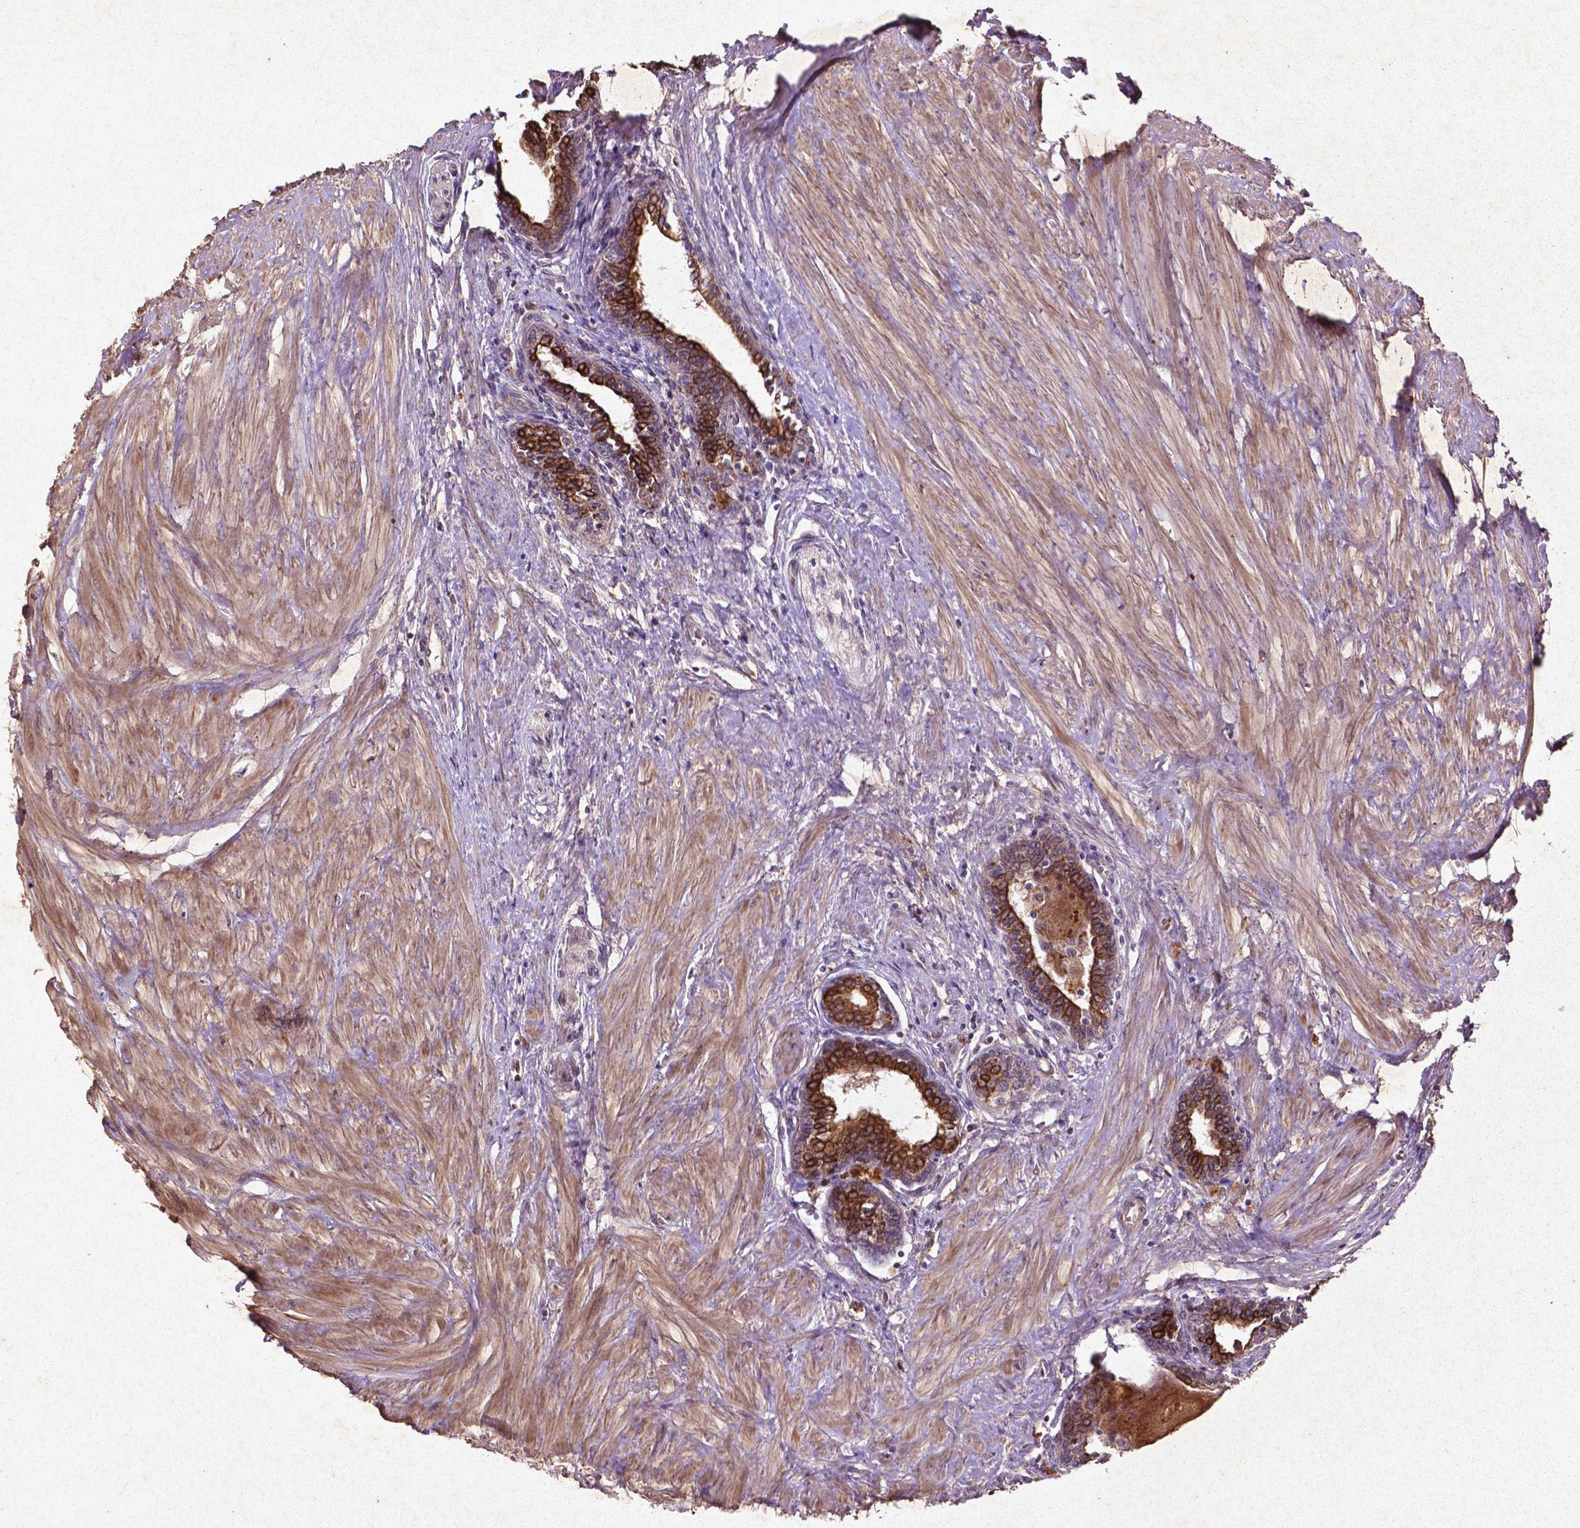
{"staining": {"intensity": "strong", "quantity": ">75%", "location": "cytoplasmic/membranous"}, "tissue": "prostate", "cell_type": "Glandular cells", "image_type": "normal", "snomed": [{"axis": "morphology", "description": "Normal tissue, NOS"}, {"axis": "topography", "description": "Prostate"}], "caption": "Glandular cells reveal strong cytoplasmic/membranous staining in approximately >75% of cells in benign prostate.", "gene": "COQ2", "patient": {"sex": "male", "age": 55}}